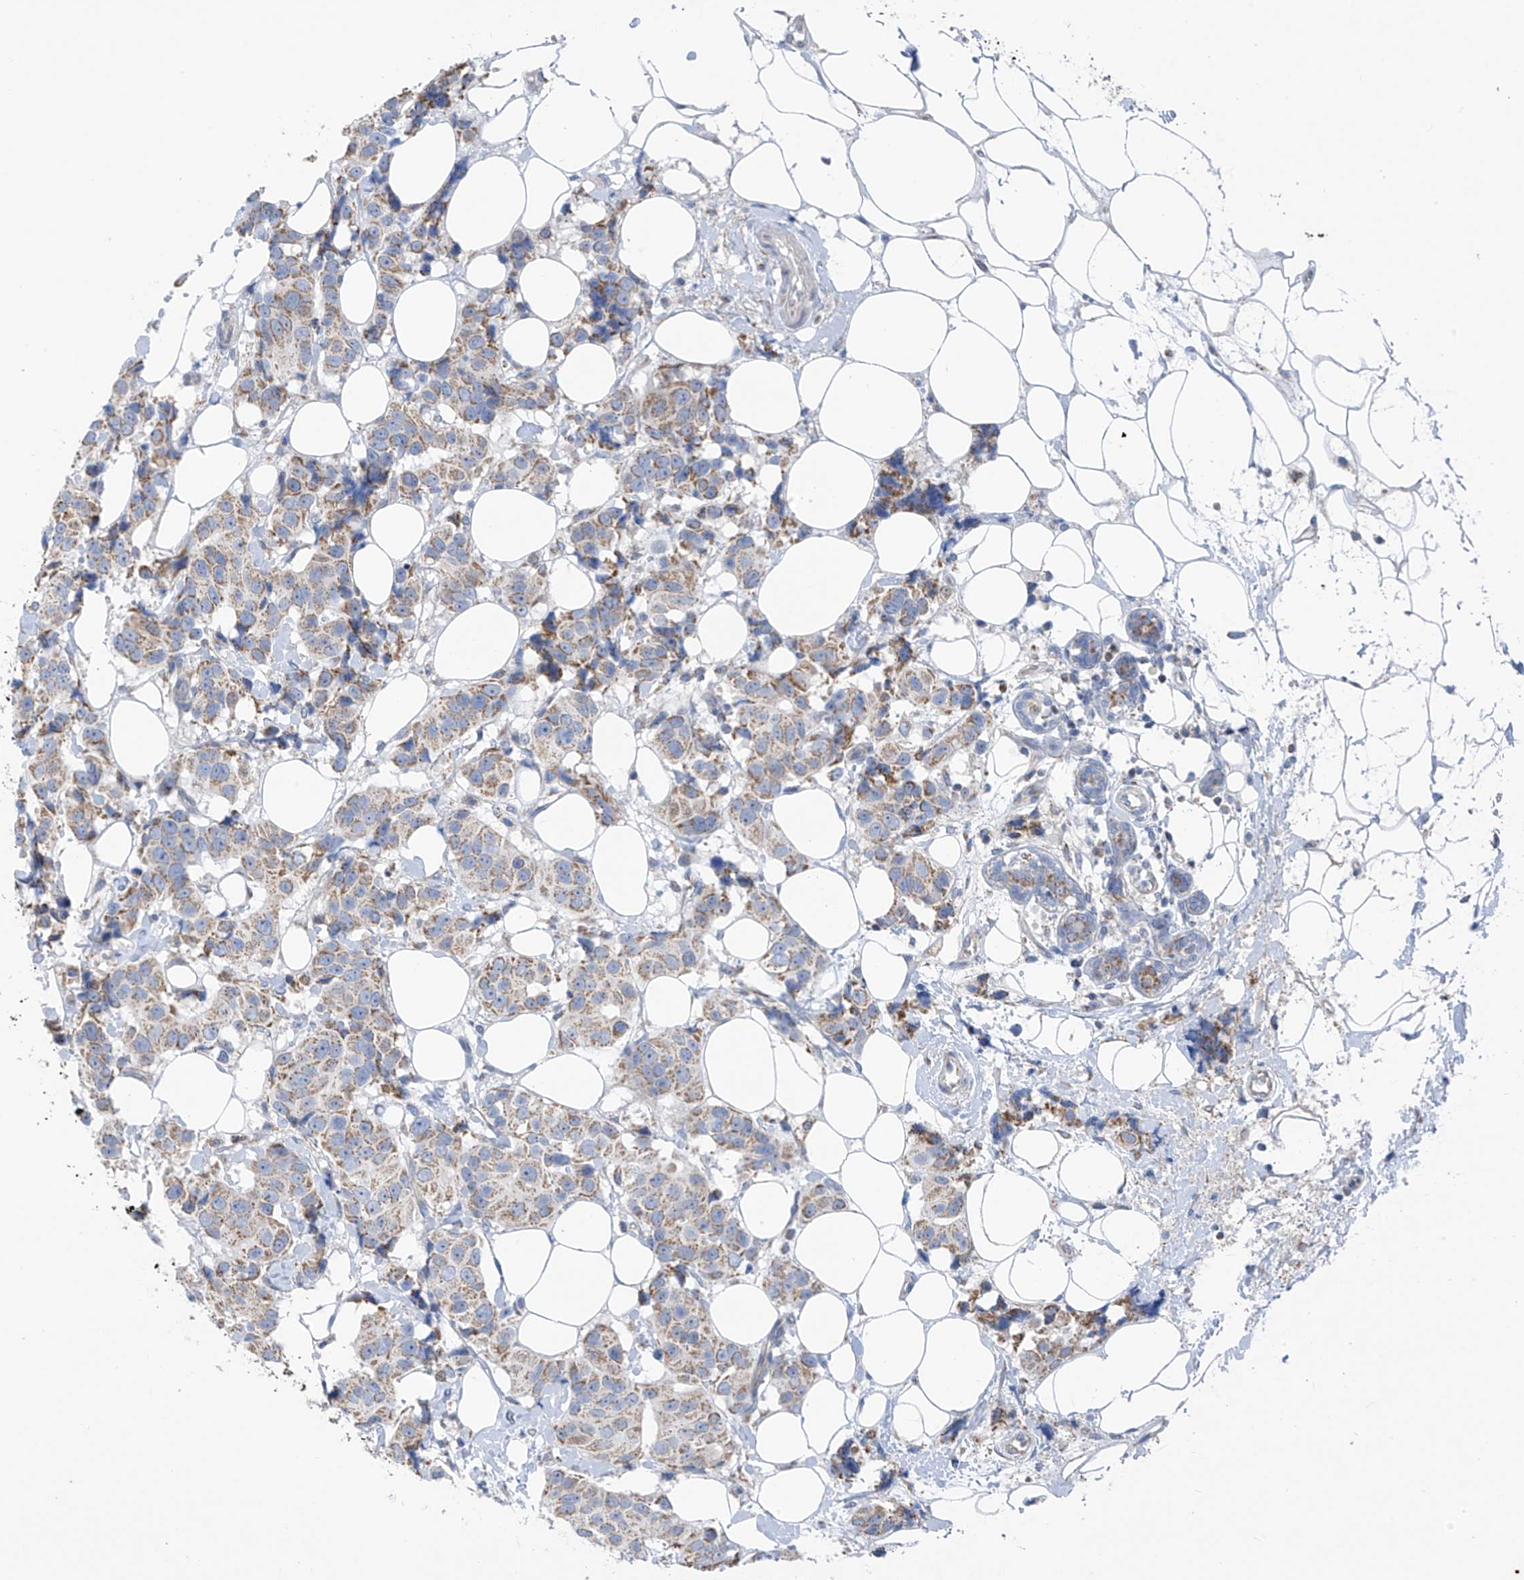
{"staining": {"intensity": "weak", "quantity": ">75%", "location": "cytoplasmic/membranous"}, "tissue": "breast cancer", "cell_type": "Tumor cells", "image_type": "cancer", "snomed": [{"axis": "morphology", "description": "Normal tissue, NOS"}, {"axis": "morphology", "description": "Duct carcinoma"}, {"axis": "topography", "description": "Breast"}], "caption": "Brown immunohistochemical staining in infiltrating ductal carcinoma (breast) exhibits weak cytoplasmic/membranous positivity in about >75% of tumor cells. Nuclei are stained in blue.", "gene": "EOMES", "patient": {"sex": "female", "age": 39}}